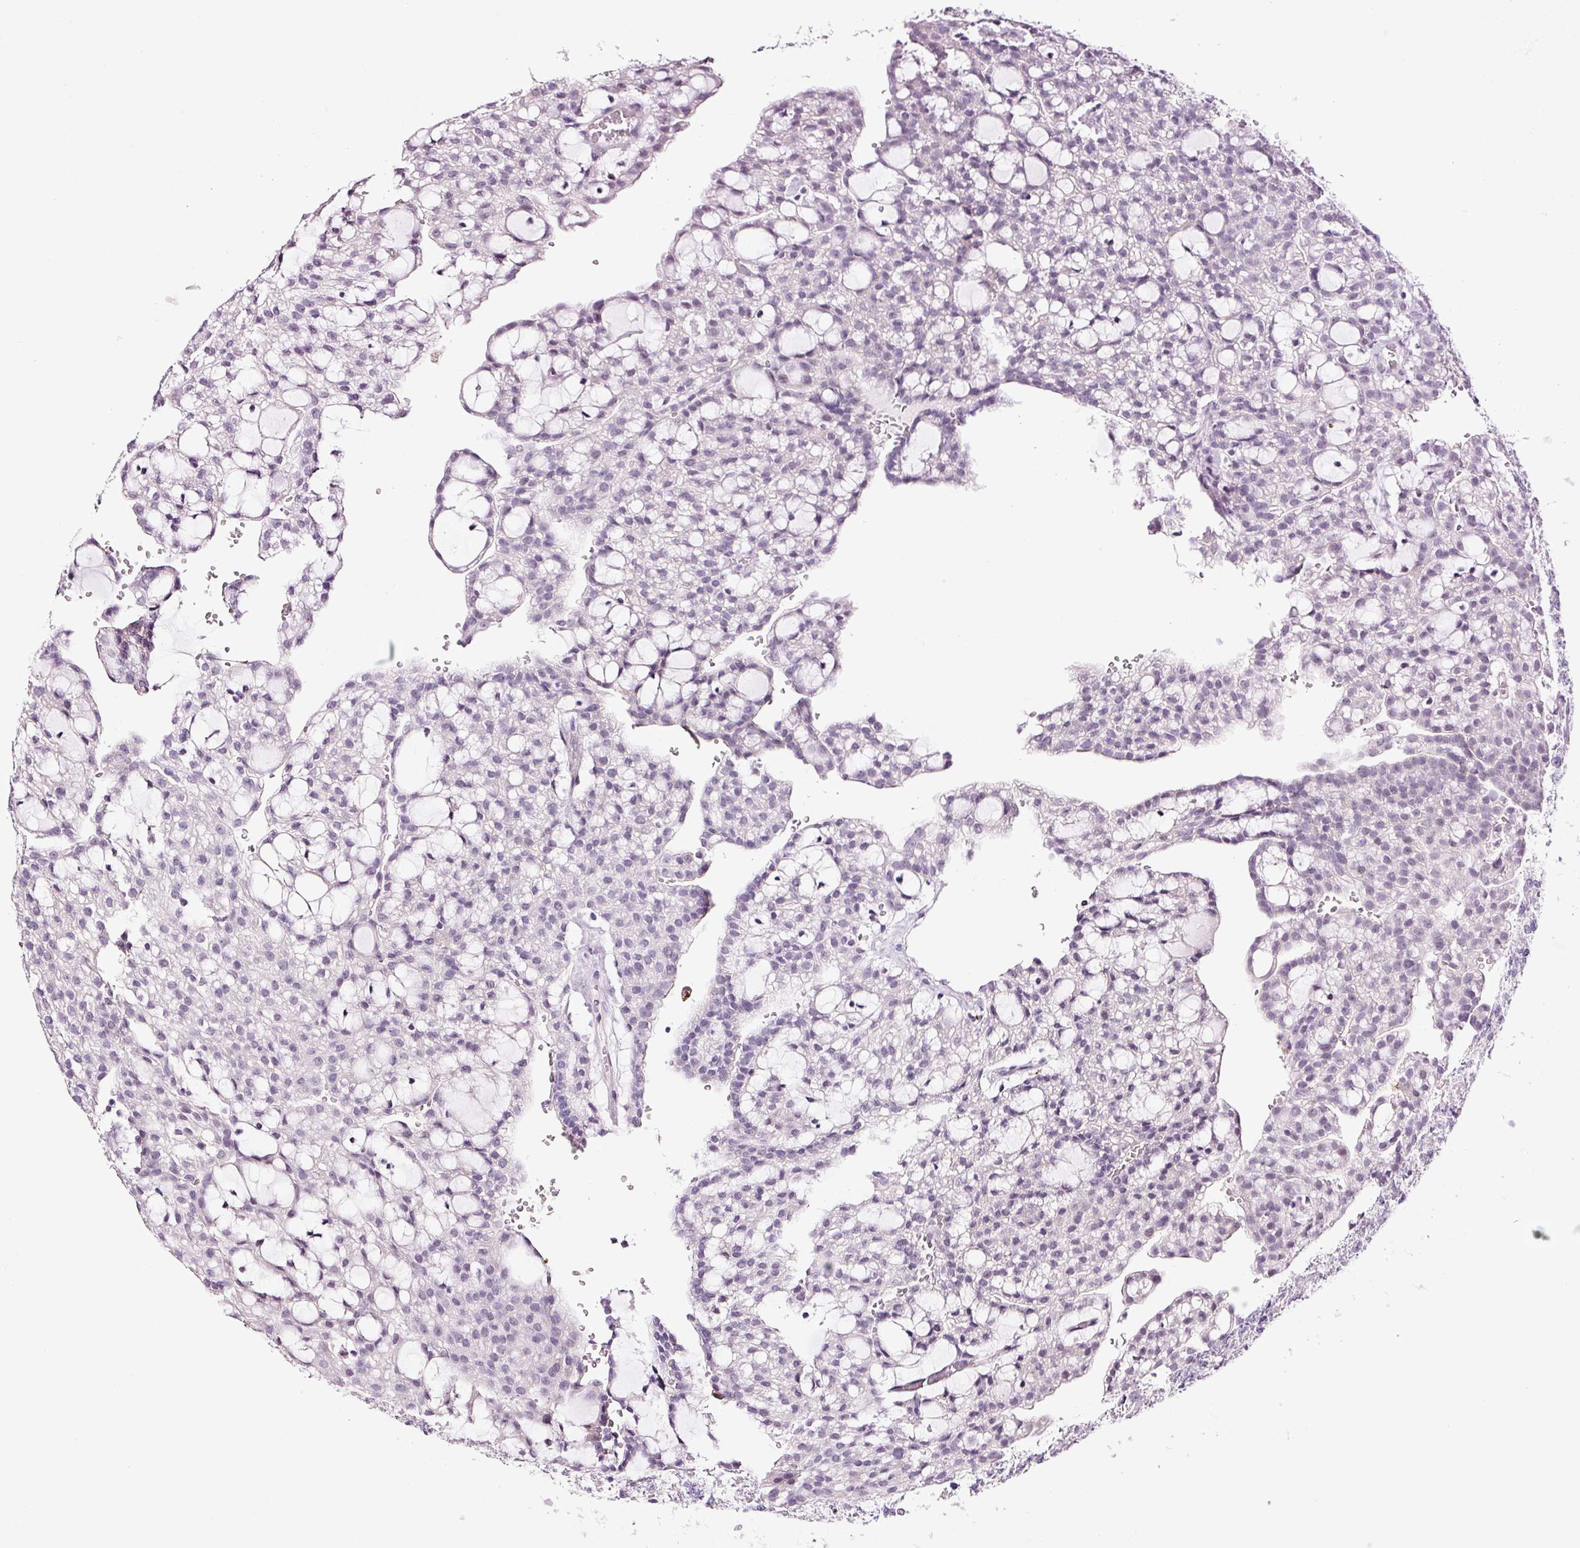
{"staining": {"intensity": "negative", "quantity": "none", "location": "none"}, "tissue": "renal cancer", "cell_type": "Tumor cells", "image_type": "cancer", "snomed": [{"axis": "morphology", "description": "Adenocarcinoma, NOS"}, {"axis": "topography", "description": "Kidney"}], "caption": "Tumor cells show no significant positivity in renal cancer (adenocarcinoma).", "gene": "RTF2", "patient": {"sex": "male", "age": 63}}